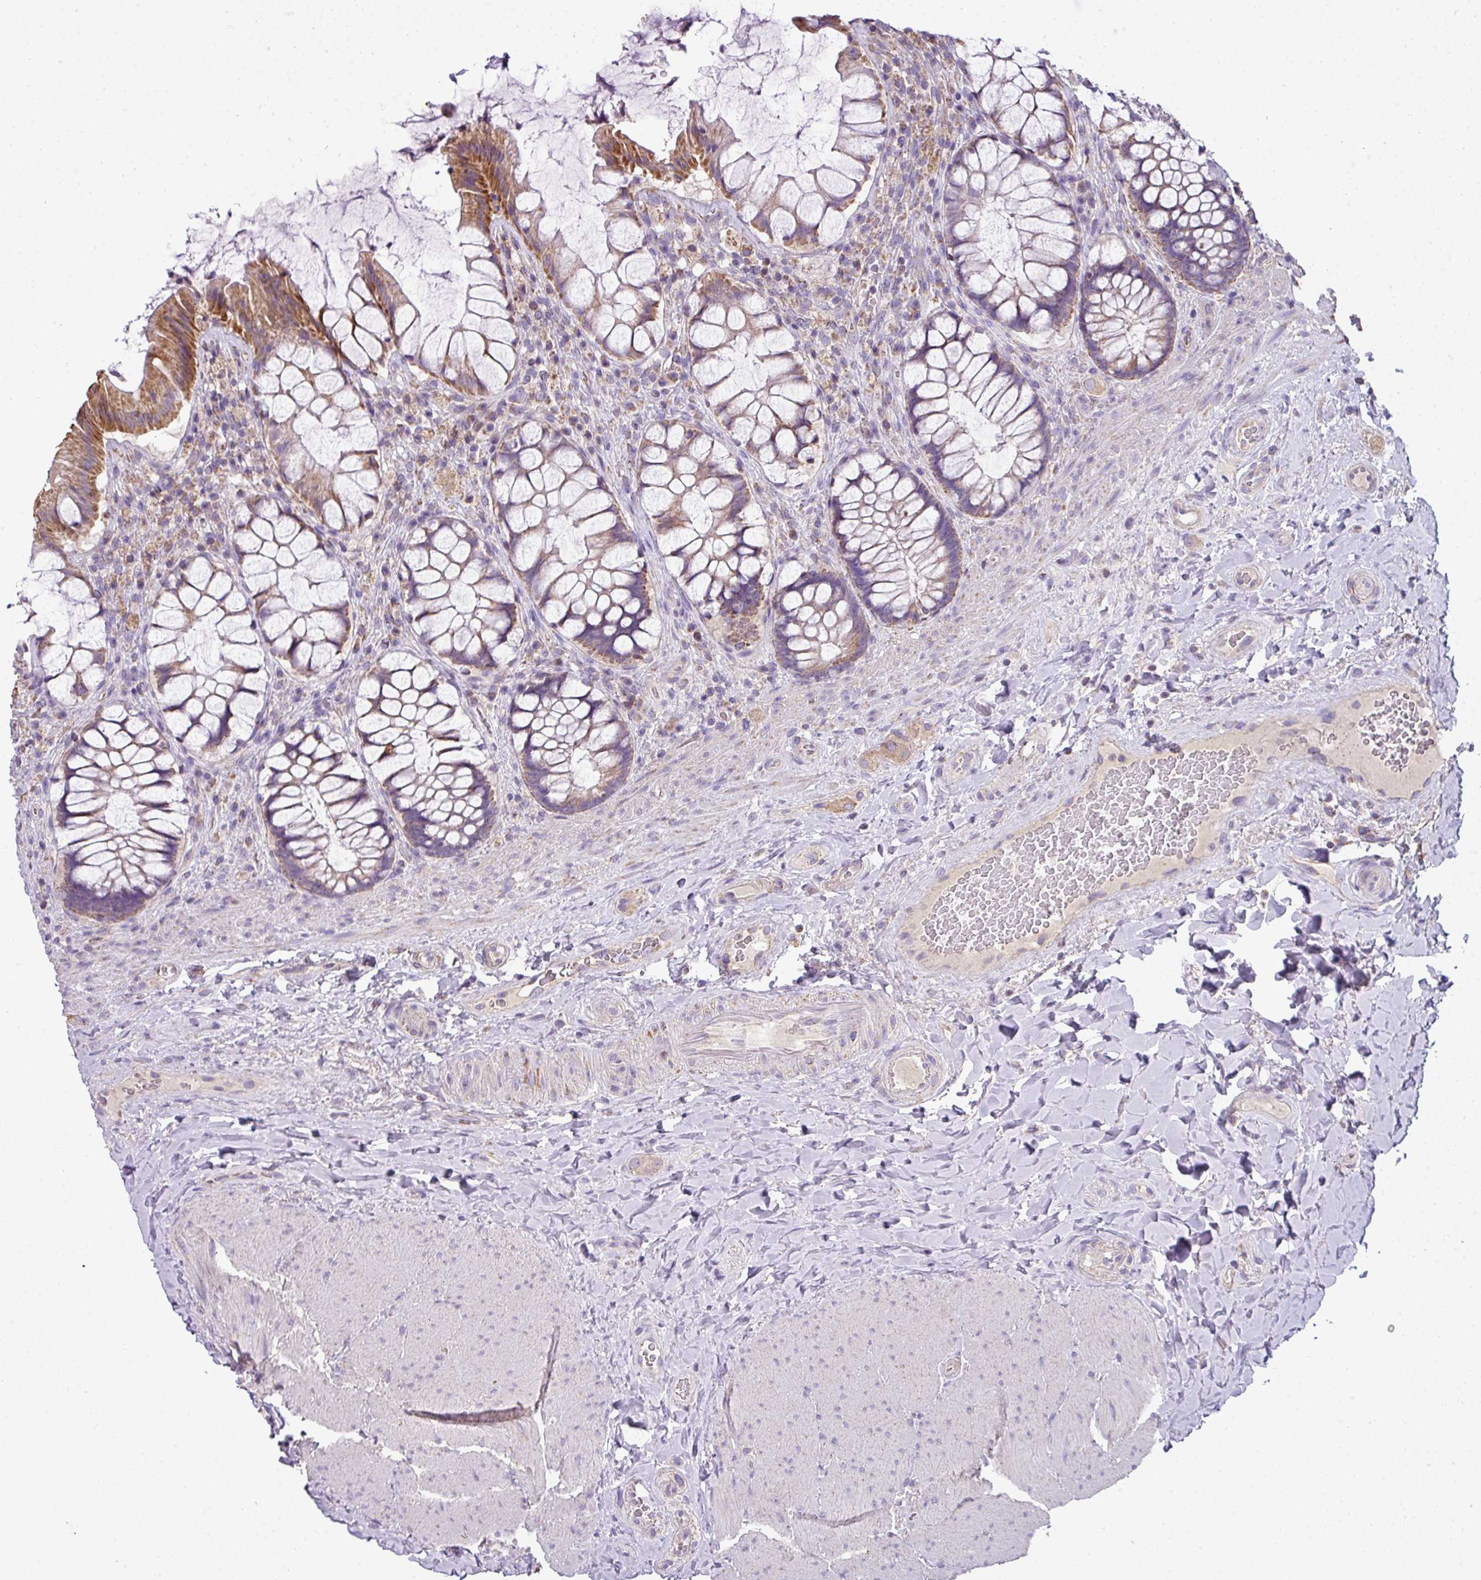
{"staining": {"intensity": "moderate", "quantity": ">75%", "location": "cytoplasmic/membranous"}, "tissue": "rectum", "cell_type": "Glandular cells", "image_type": "normal", "snomed": [{"axis": "morphology", "description": "Normal tissue, NOS"}, {"axis": "topography", "description": "Rectum"}], "caption": "The histopathology image exhibits immunohistochemical staining of normal rectum. There is moderate cytoplasmic/membranous staining is appreciated in about >75% of glandular cells.", "gene": "PALS2", "patient": {"sex": "female", "age": 58}}